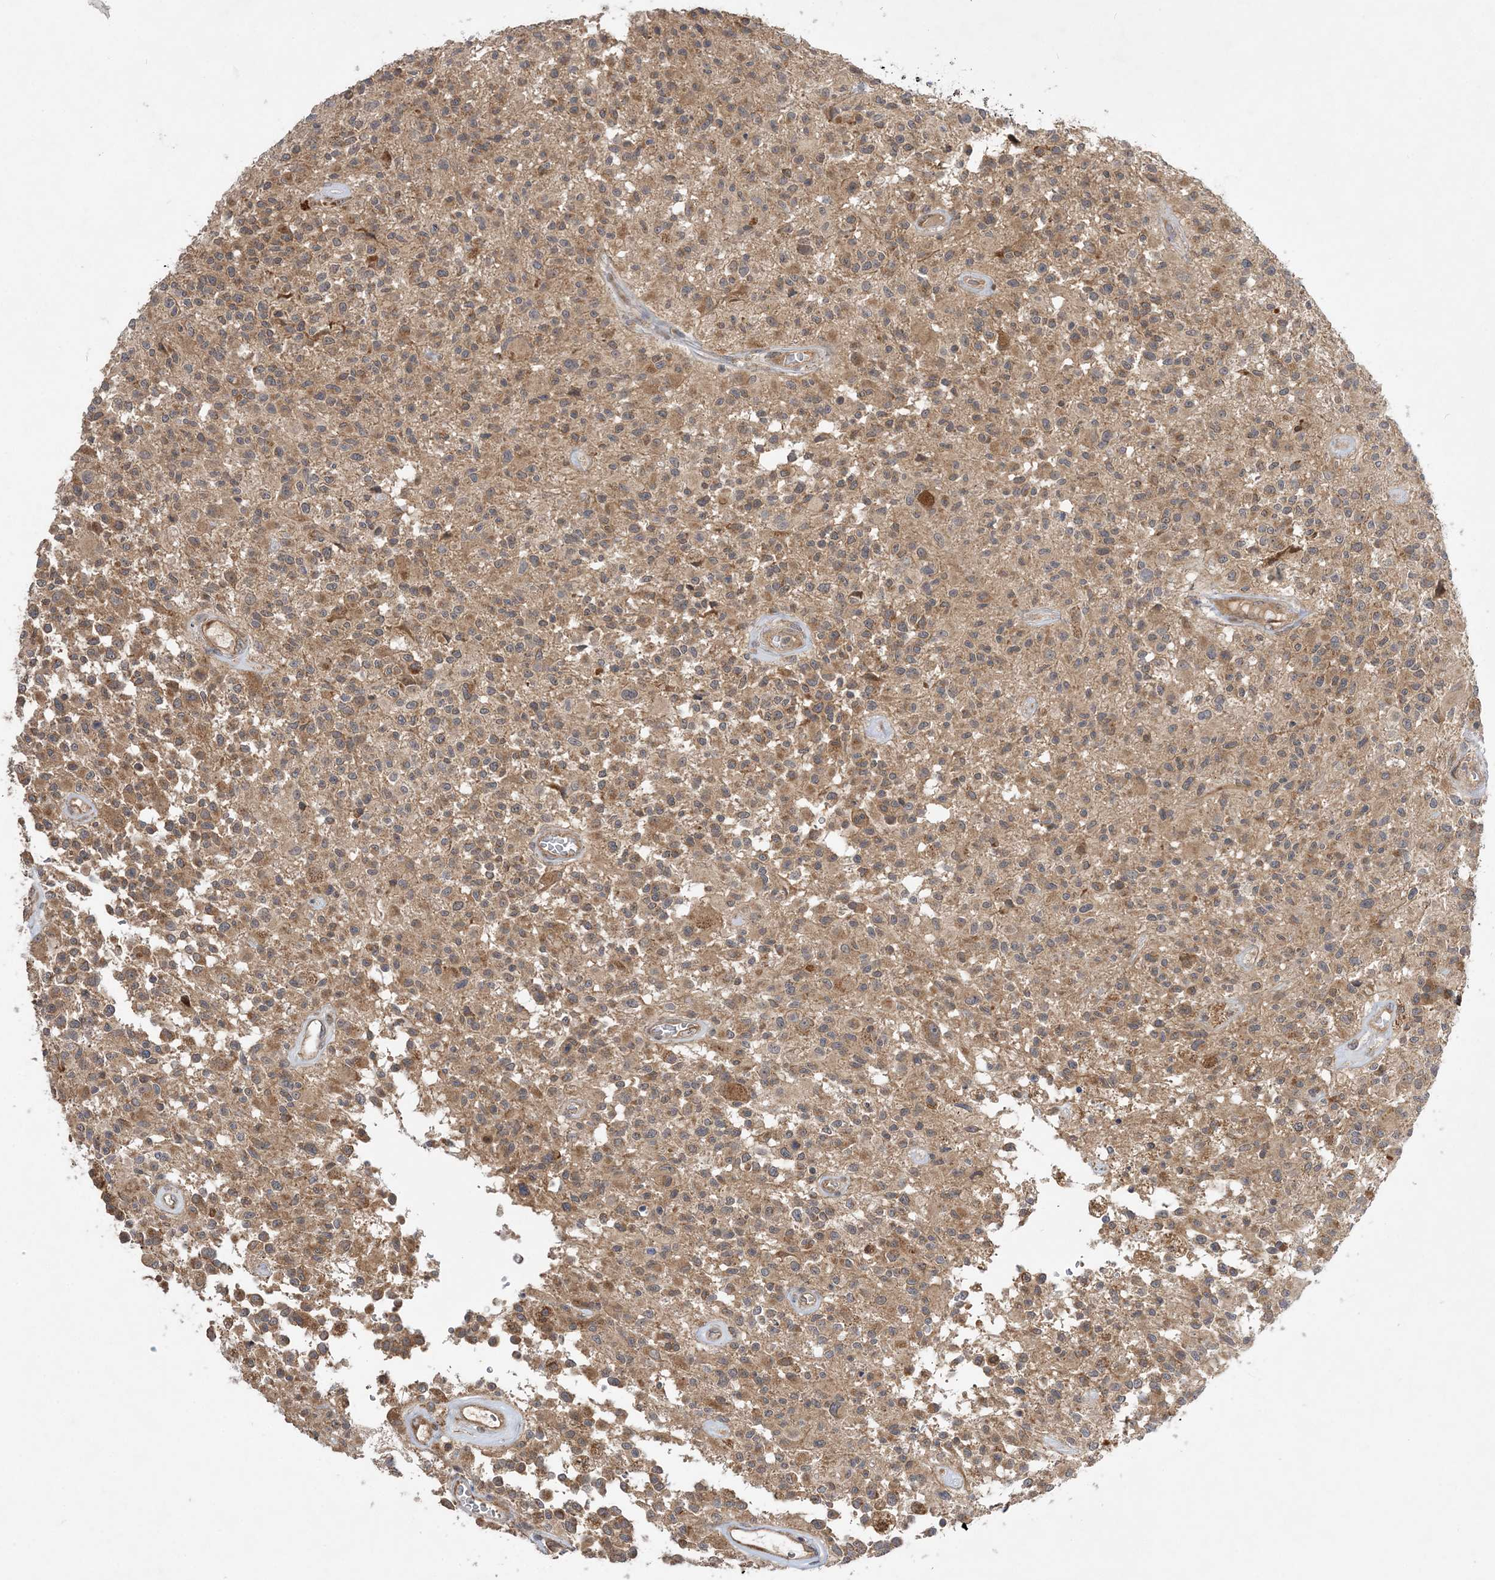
{"staining": {"intensity": "weak", "quantity": ">75%", "location": "cytoplasmic/membranous"}, "tissue": "glioma", "cell_type": "Tumor cells", "image_type": "cancer", "snomed": [{"axis": "morphology", "description": "Glioma, malignant, High grade"}, {"axis": "morphology", "description": "Glioblastoma, NOS"}, {"axis": "topography", "description": "Brain"}], "caption": "Tumor cells demonstrate low levels of weak cytoplasmic/membranous expression in approximately >75% of cells in human malignant high-grade glioma.", "gene": "MMADHC", "patient": {"sex": "male", "age": 60}}